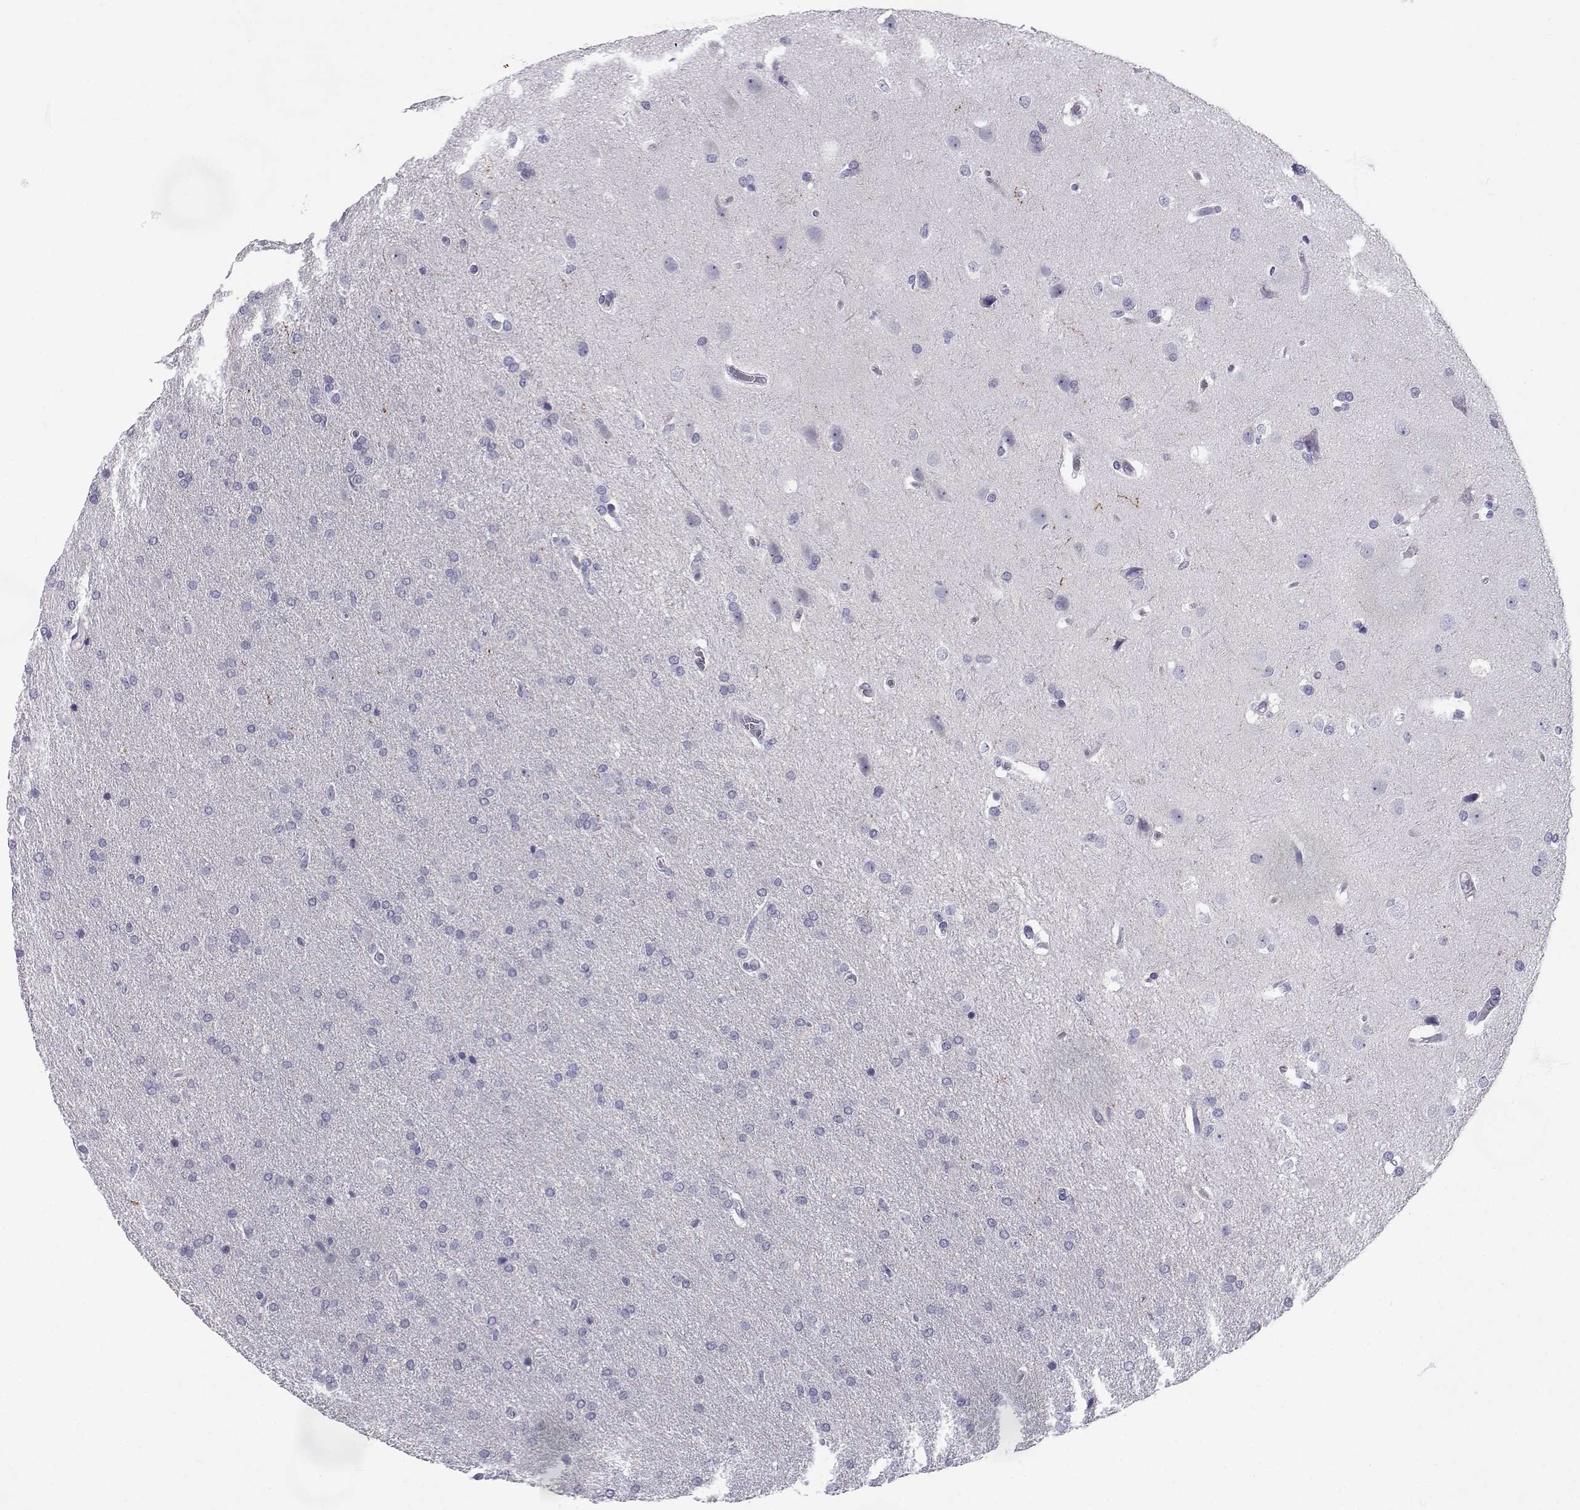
{"staining": {"intensity": "negative", "quantity": "none", "location": "none"}, "tissue": "glioma", "cell_type": "Tumor cells", "image_type": "cancer", "snomed": [{"axis": "morphology", "description": "Glioma, malignant, Low grade"}, {"axis": "topography", "description": "Brain"}], "caption": "The photomicrograph displays no significant expression in tumor cells of malignant glioma (low-grade). (DAB IHC visualized using brightfield microscopy, high magnification).", "gene": "SLC6A3", "patient": {"sex": "female", "age": 32}}